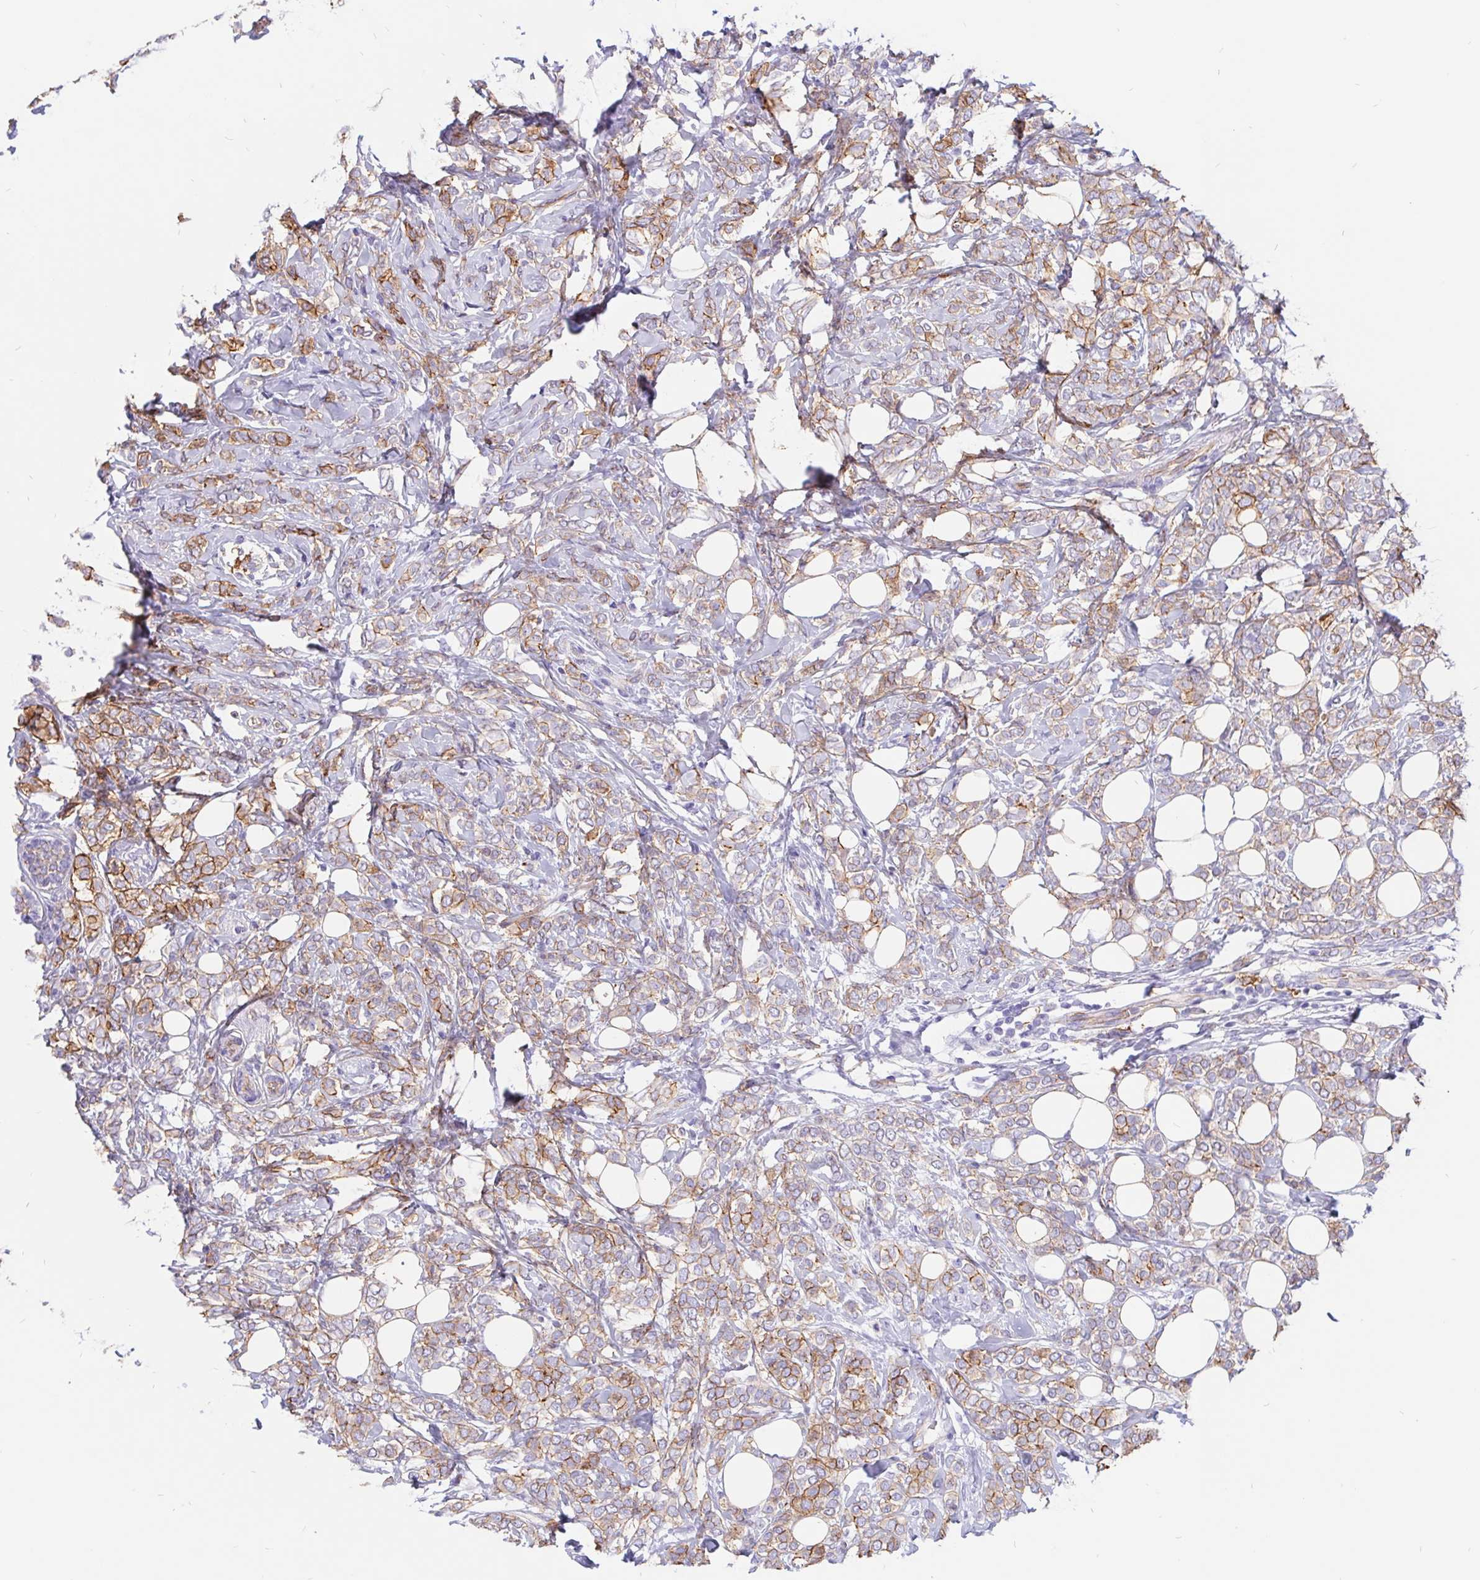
{"staining": {"intensity": "moderate", "quantity": "25%-75%", "location": "cytoplasmic/membranous"}, "tissue": "breast cancer", "cell_type": "Tumor cells", "image_type": "cancer", "snomed": [{"axis": "morphology", "description": "Lobular carcinoma"}, {"axis": "topography", "description": "Breast"}], "caption": "Immunohistochemical staining of breast lobular carcinoma demonstrates medium levels of moderate cytoplasmic/membranous staining in about 25%-75% of tumor cells. (IHC, brightfield microscopy, high magnification).", "gene": "LIMCH1", "patient": {"sex": "female", "age": 49}}